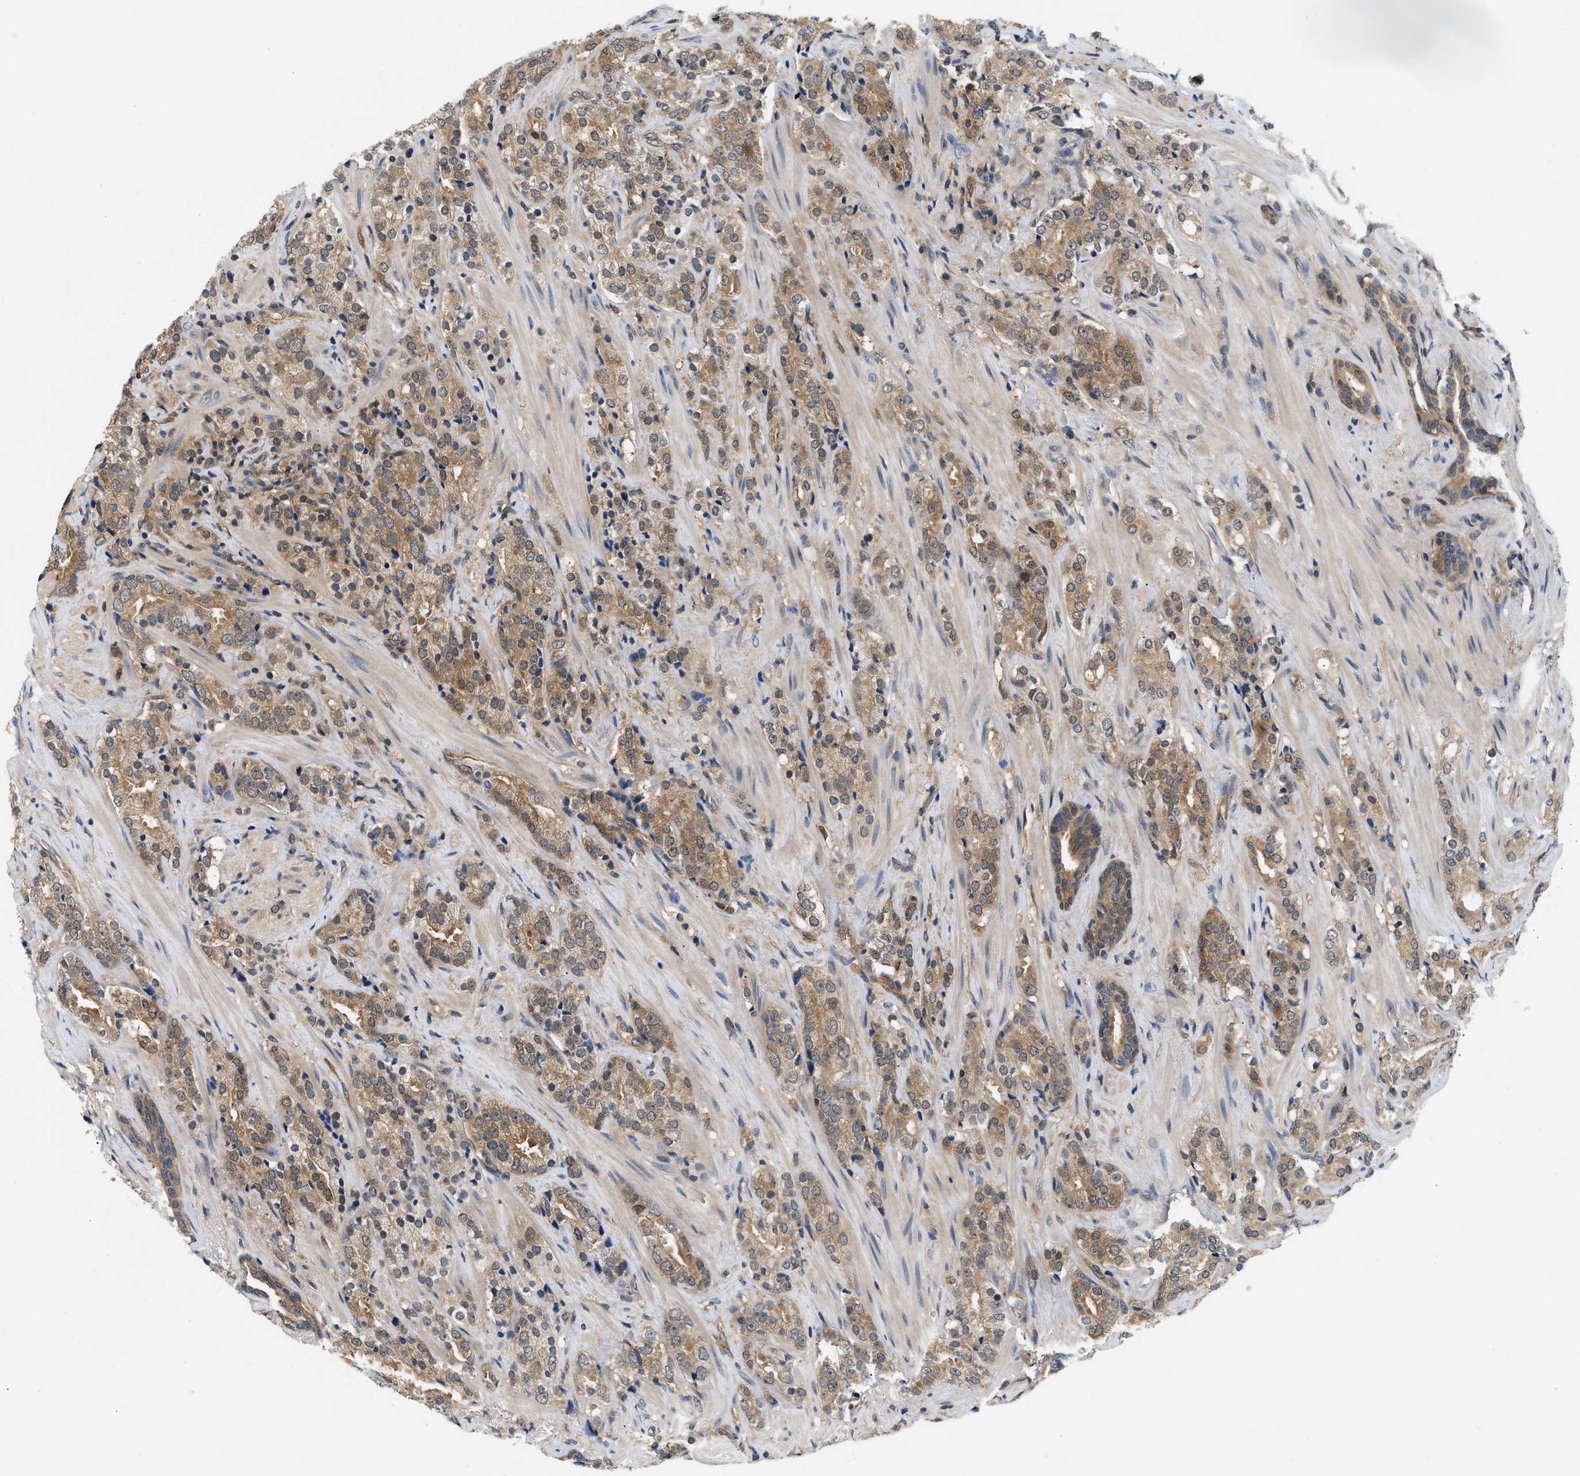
{"staining": {"intensity": "moderate", "quantity": ">75%", "location": "cytoplasmic/membranous"}, "tissue": "prostate cancer", "cell_type": "Tumor cells", "image_type": "cancer", "snomed": [{"axis": "morphology", "description": "Adenocarcinoma, High grade"}, {"axis": "topography", "description": "Prostate"}], "caption": "IHC histopathology image of prostate cancer (high-grade adenocarcinoma) stained for a protein (brown), which exhibits medium levels of moderate cytoplasmic/membranous staining in approximately >75% of tumor cells.", "gene": "EIF4EBP2", "patient": {"sex": "male", "age": 71}}